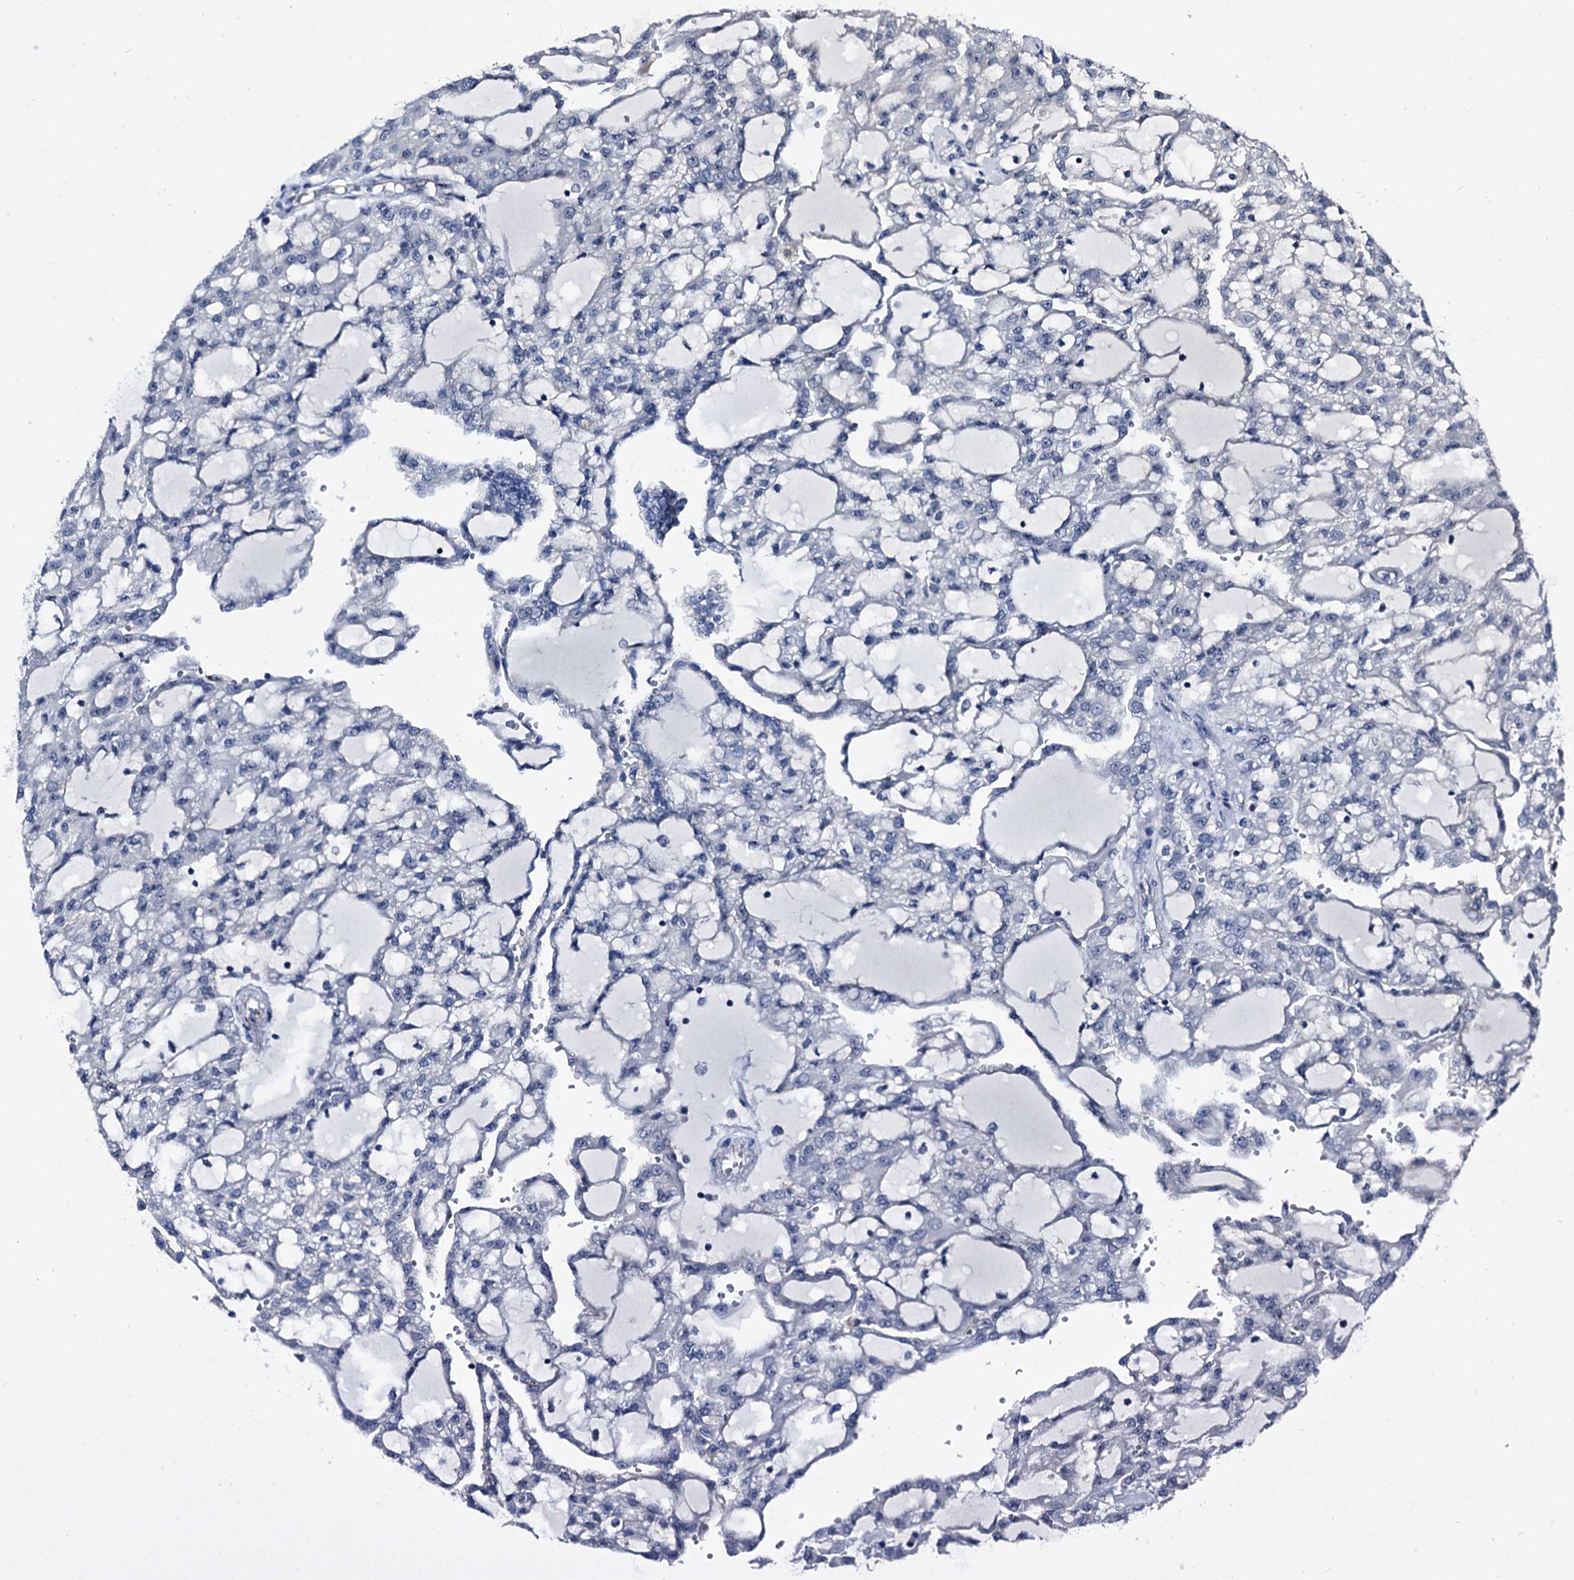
{"staining": {"intensity": "negative", "quantity": "none", "location": "none"}, "tissue": "renal cancer", "cell_type": "Tumor cells", "image_type": "cancer", "snomed": [{"axis": "morphology", "description": "Adenocarcinoma, NOS"}, {"axis": "topography", "description": "Kidney"}], "caption": "Histopathology image shows no protein positivity in tumor cells of renal cancer tissue. (Stains: DAB immunohistochemistry (IHC) with hematoxylin counter stain, Microscopy: brightfield microscopy at high magnification).", "gene": "EMG1", "patient": {"sex": "male", "age": 63}}